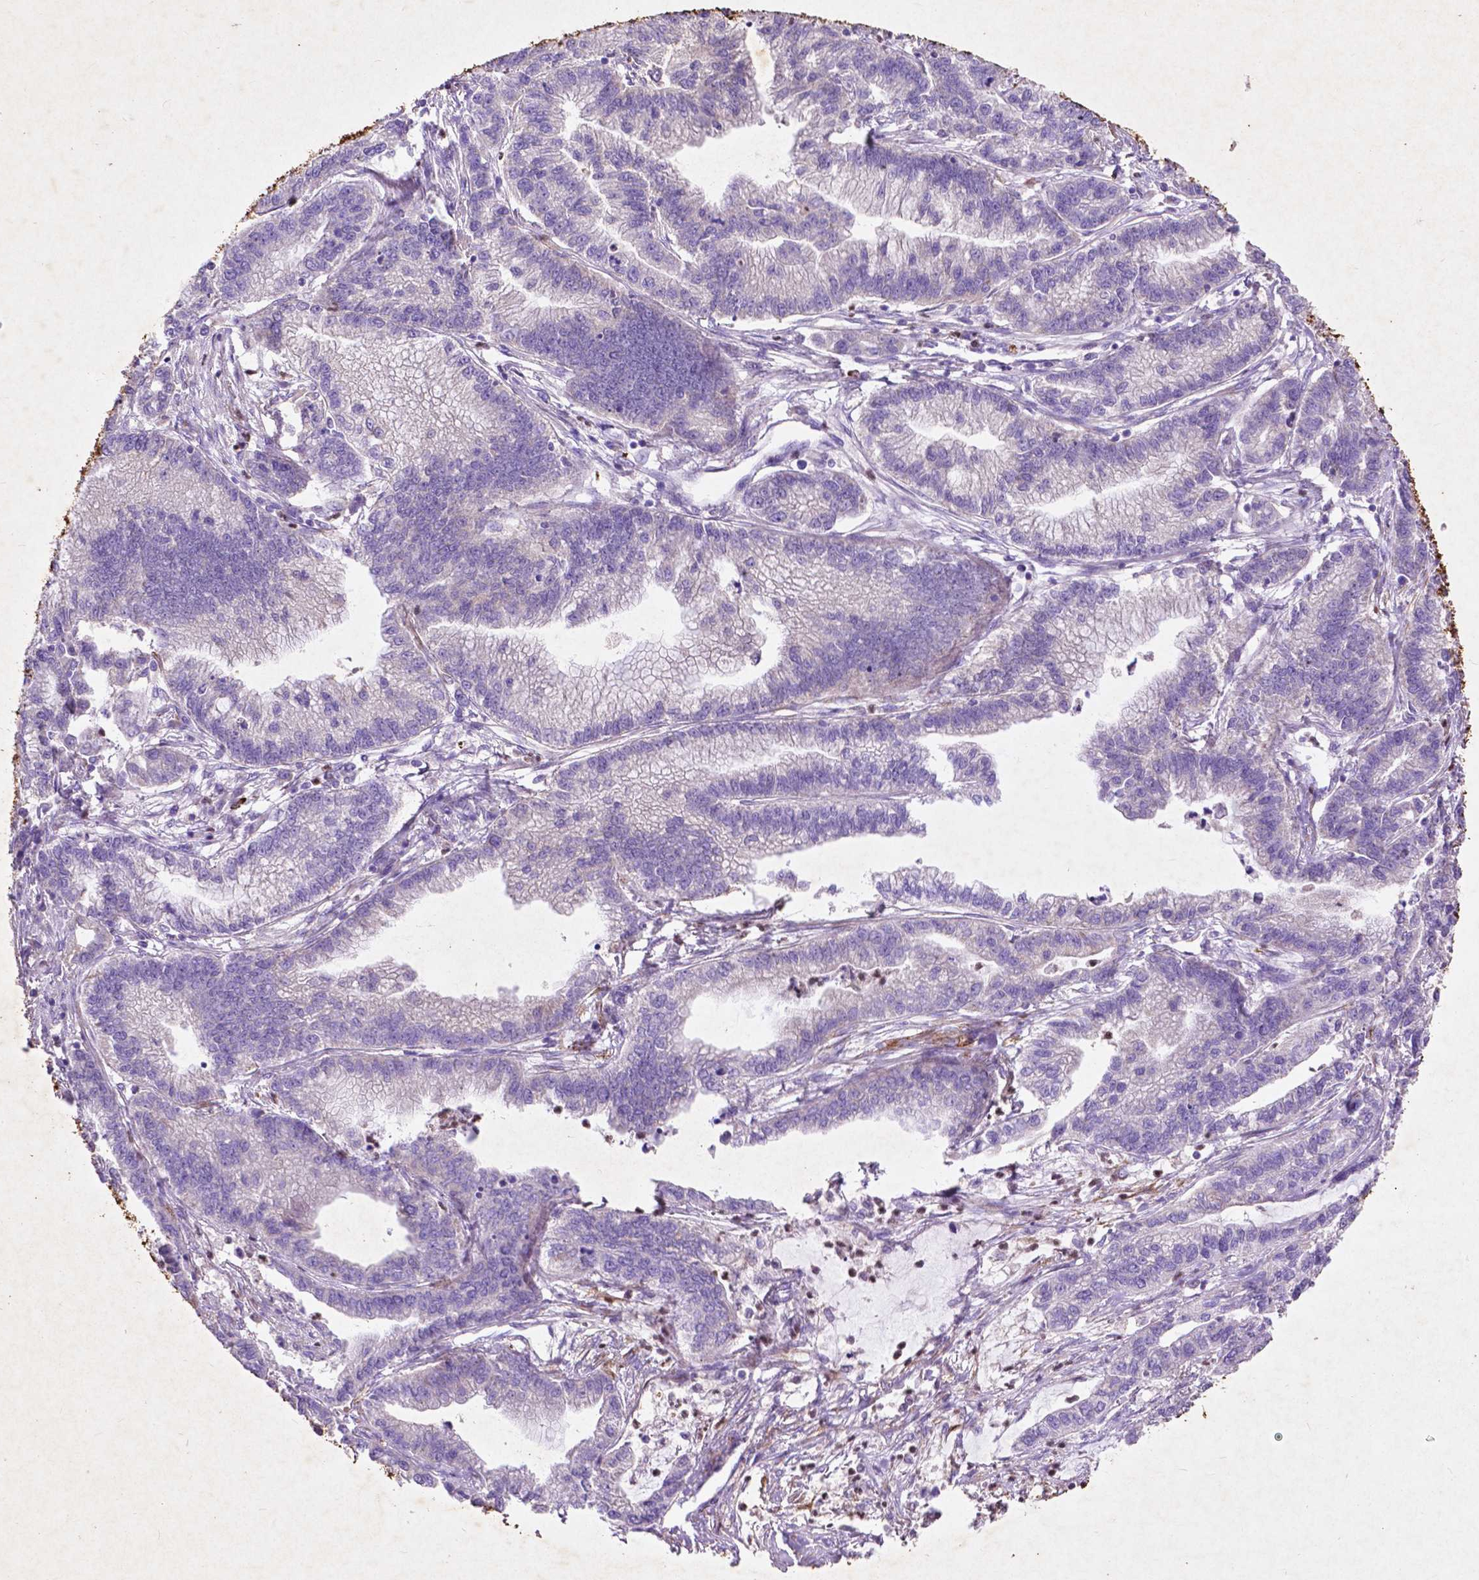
{"staining": {"intensity": "negative", "quantity": "none", "location": "none"}, "tissue": "stomach cancer", "cell_type": "Tumor cells", "image_type": "cancer", "snomed": [{"axis": "morphology", "description": "Adenocarcinoma, NOS"}, {"axis": "topography", "description": "Stomach"}], "caption": "Tumor cells show no significant positivity in stomach adenocarcinoma.", "gene": "THEGL", "patient": {"sex": "male", "age": 83}}